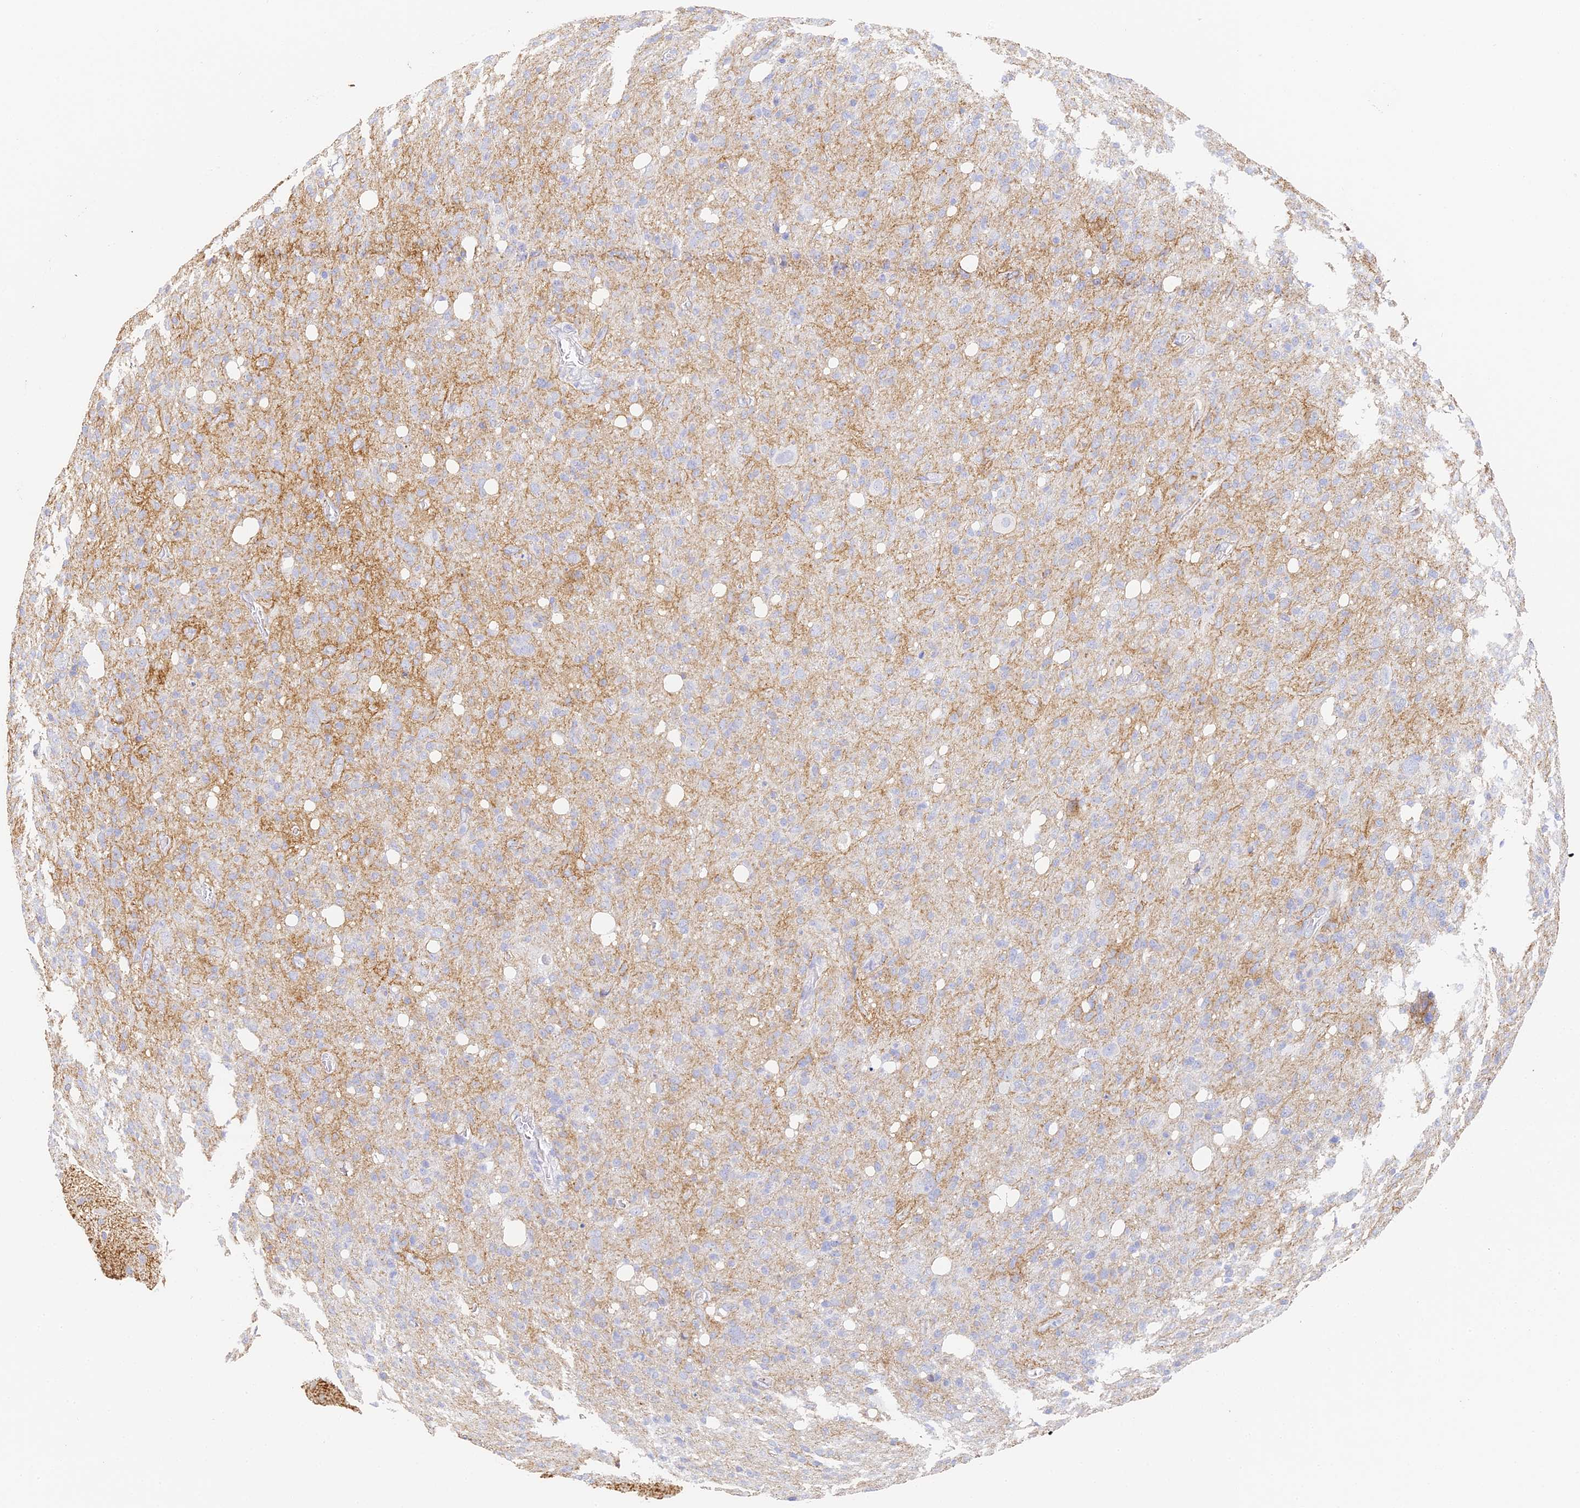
{"staining": {"intensity": "moderate", "quantity": "<25%", "location": "cytoplasmic/membranous"}, "tissue": "glioma", "cell_type": "Tumor cells", "image_type": "cancer", "snomed": [{"axis": "morphology", "description": "Glioma, malignant, High grade"}, {"axis": "topography", "description": "Brain"}], "caption": "Moderate cytoplasmic/membranous staining for a protein is seen in approximately <25% of tumor cells of glioma using immunohistochemistry (IHC).", "gene": "GJA1", "patient": {"sex": "female", "age": 57}}